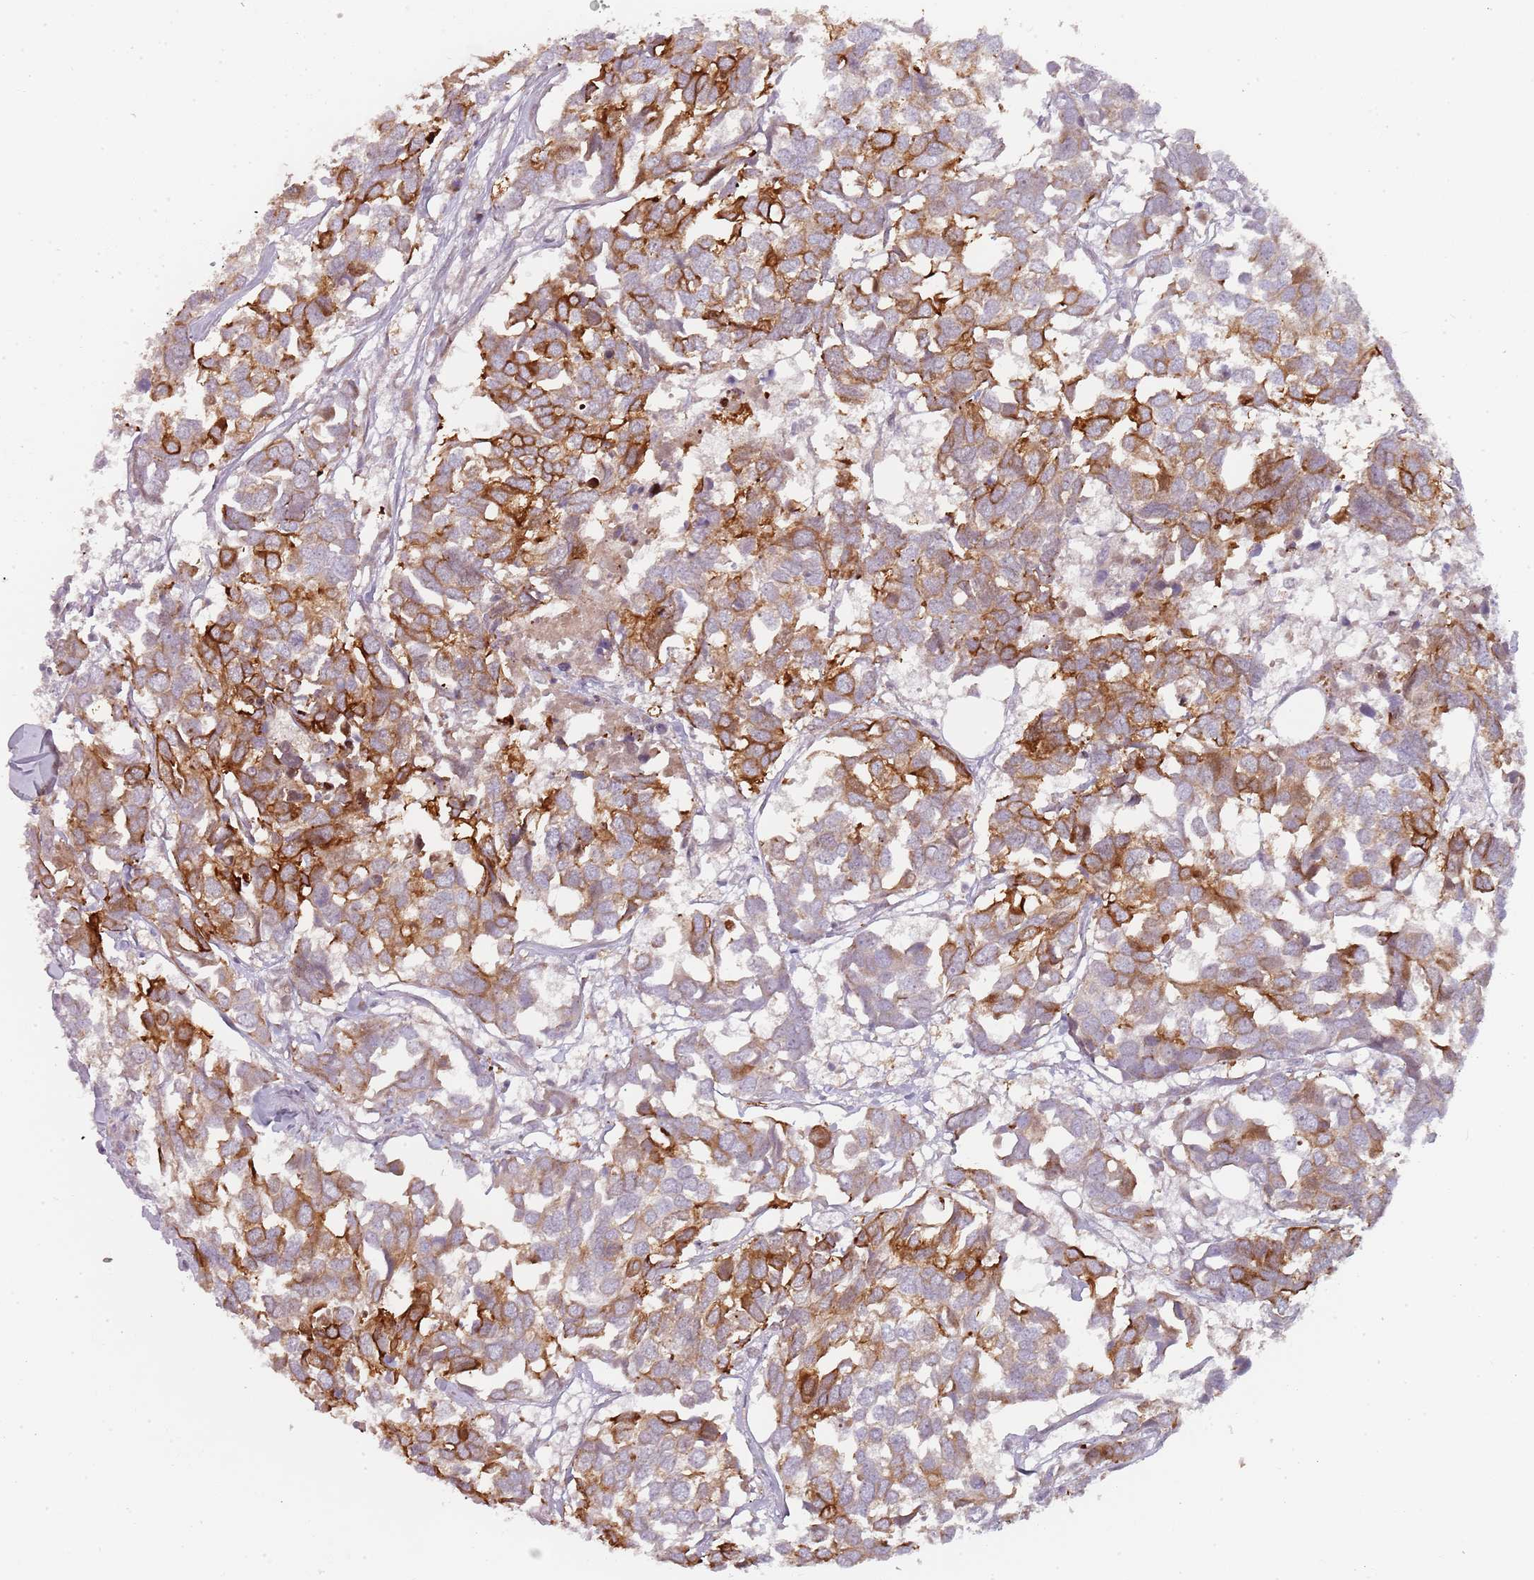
{"staining": {"intensity": "strong", "quantity": "<25%", "location": "cytoplasmic/membranous"}, "tissue": "breast cancer", "cell_type": "Tumor cells", "image_type": "cancer", "snomed": [{"axis": "morphology", "description": "Duct carcinoma"}, {"axis": "topography", "description": "Breast"}], "caption": "This is an image of IHC staining of infiltrating ductal carcinoma (breast), which shows strong positivity in the cytoplasmic/membranous of tumor cells.", "gene": "RPS6KA2", "patient": {"sex": "female", "age": 83}}